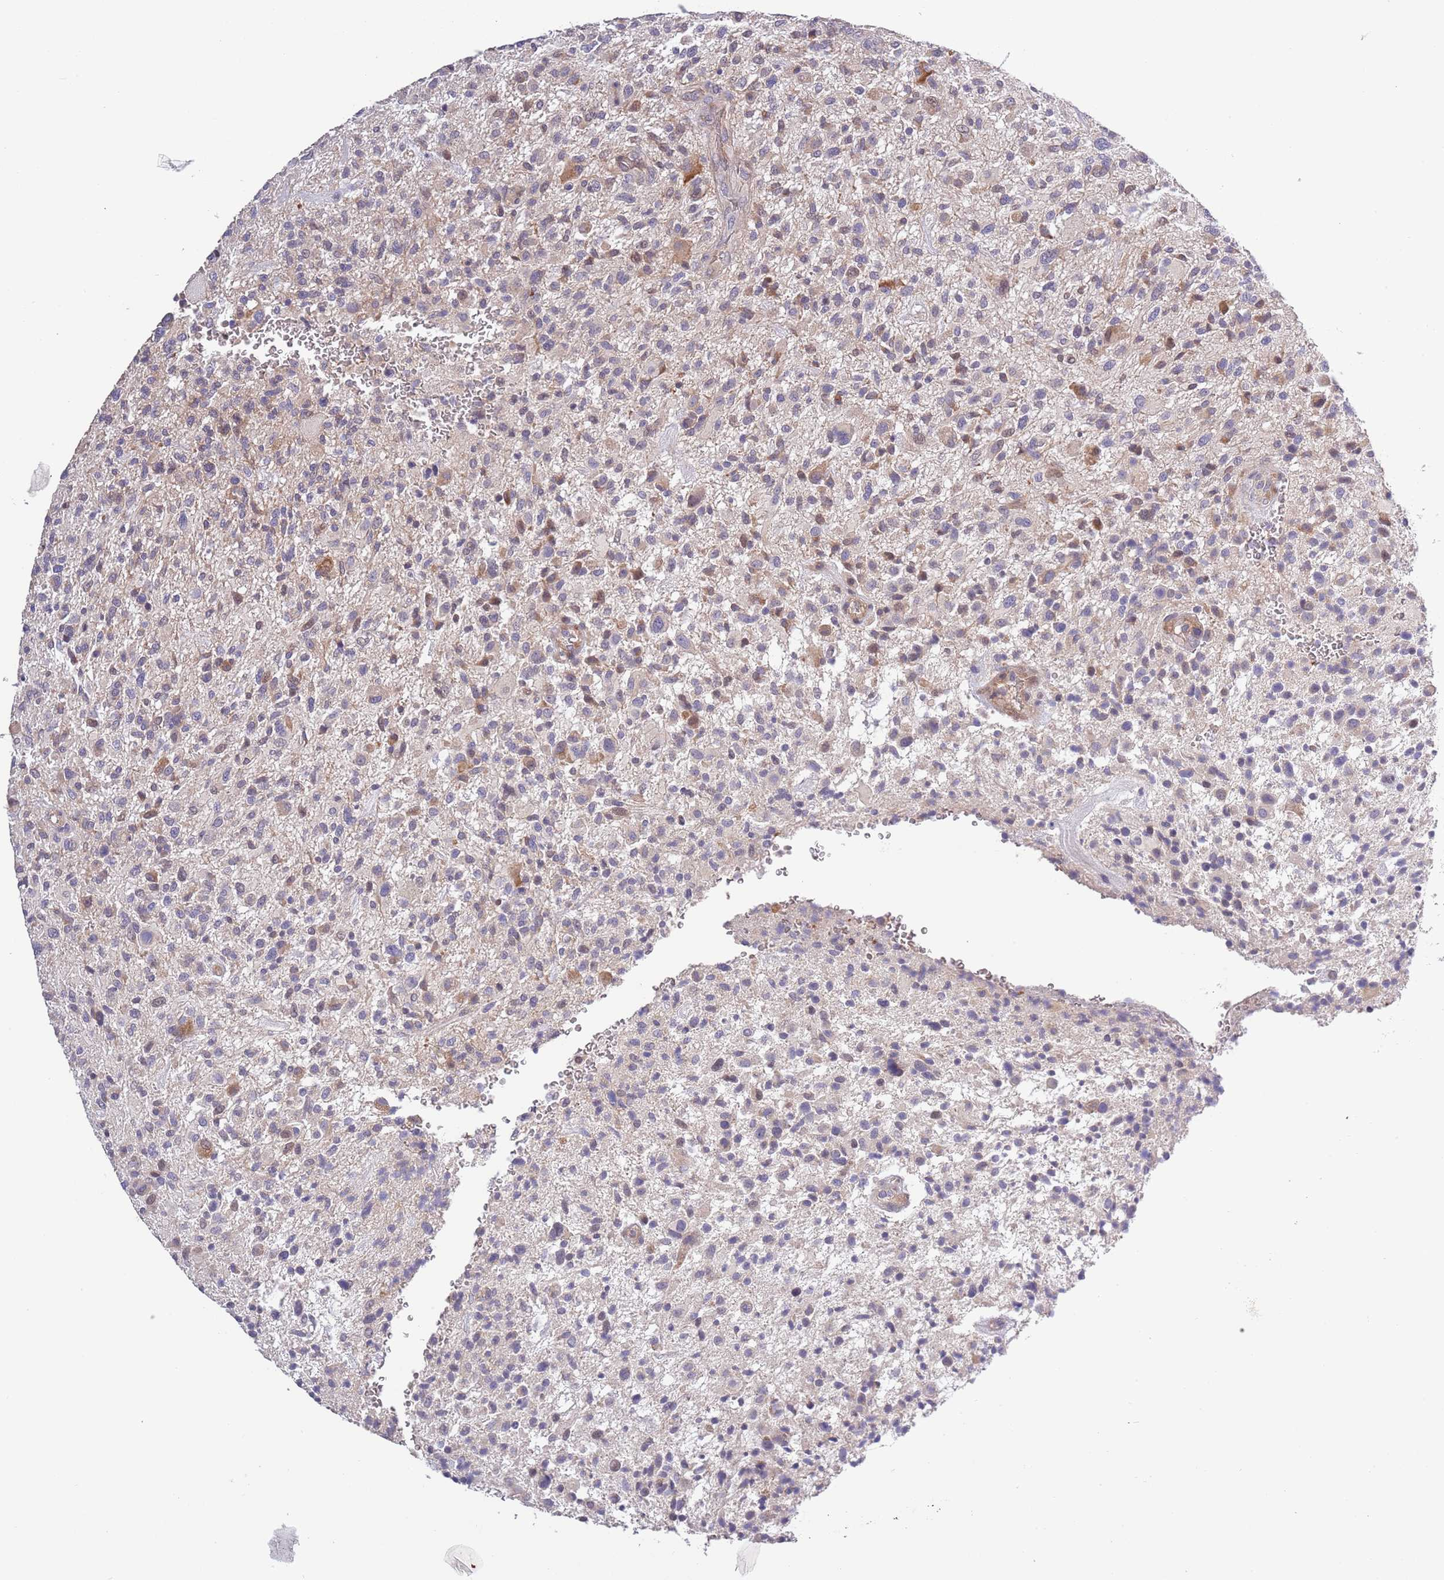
{"staining": {"intensity": "negative", "quantity": "none", "location": "none"}, "tissue": "glioma", "cell_type": "Tumor cells", "image_type": "cancer", "snomed": [{"axis": "morphology", "description": "Glioma, malignant, High grade"}, {"axis": "topography", "description": "Brain"}], "caption": "The immunohistochemistry (IHC) image has no significant expression in tumor cells of glioma tissue.", "gene": "LIPJ", "patient": {"sex": "male", "age": 47}}